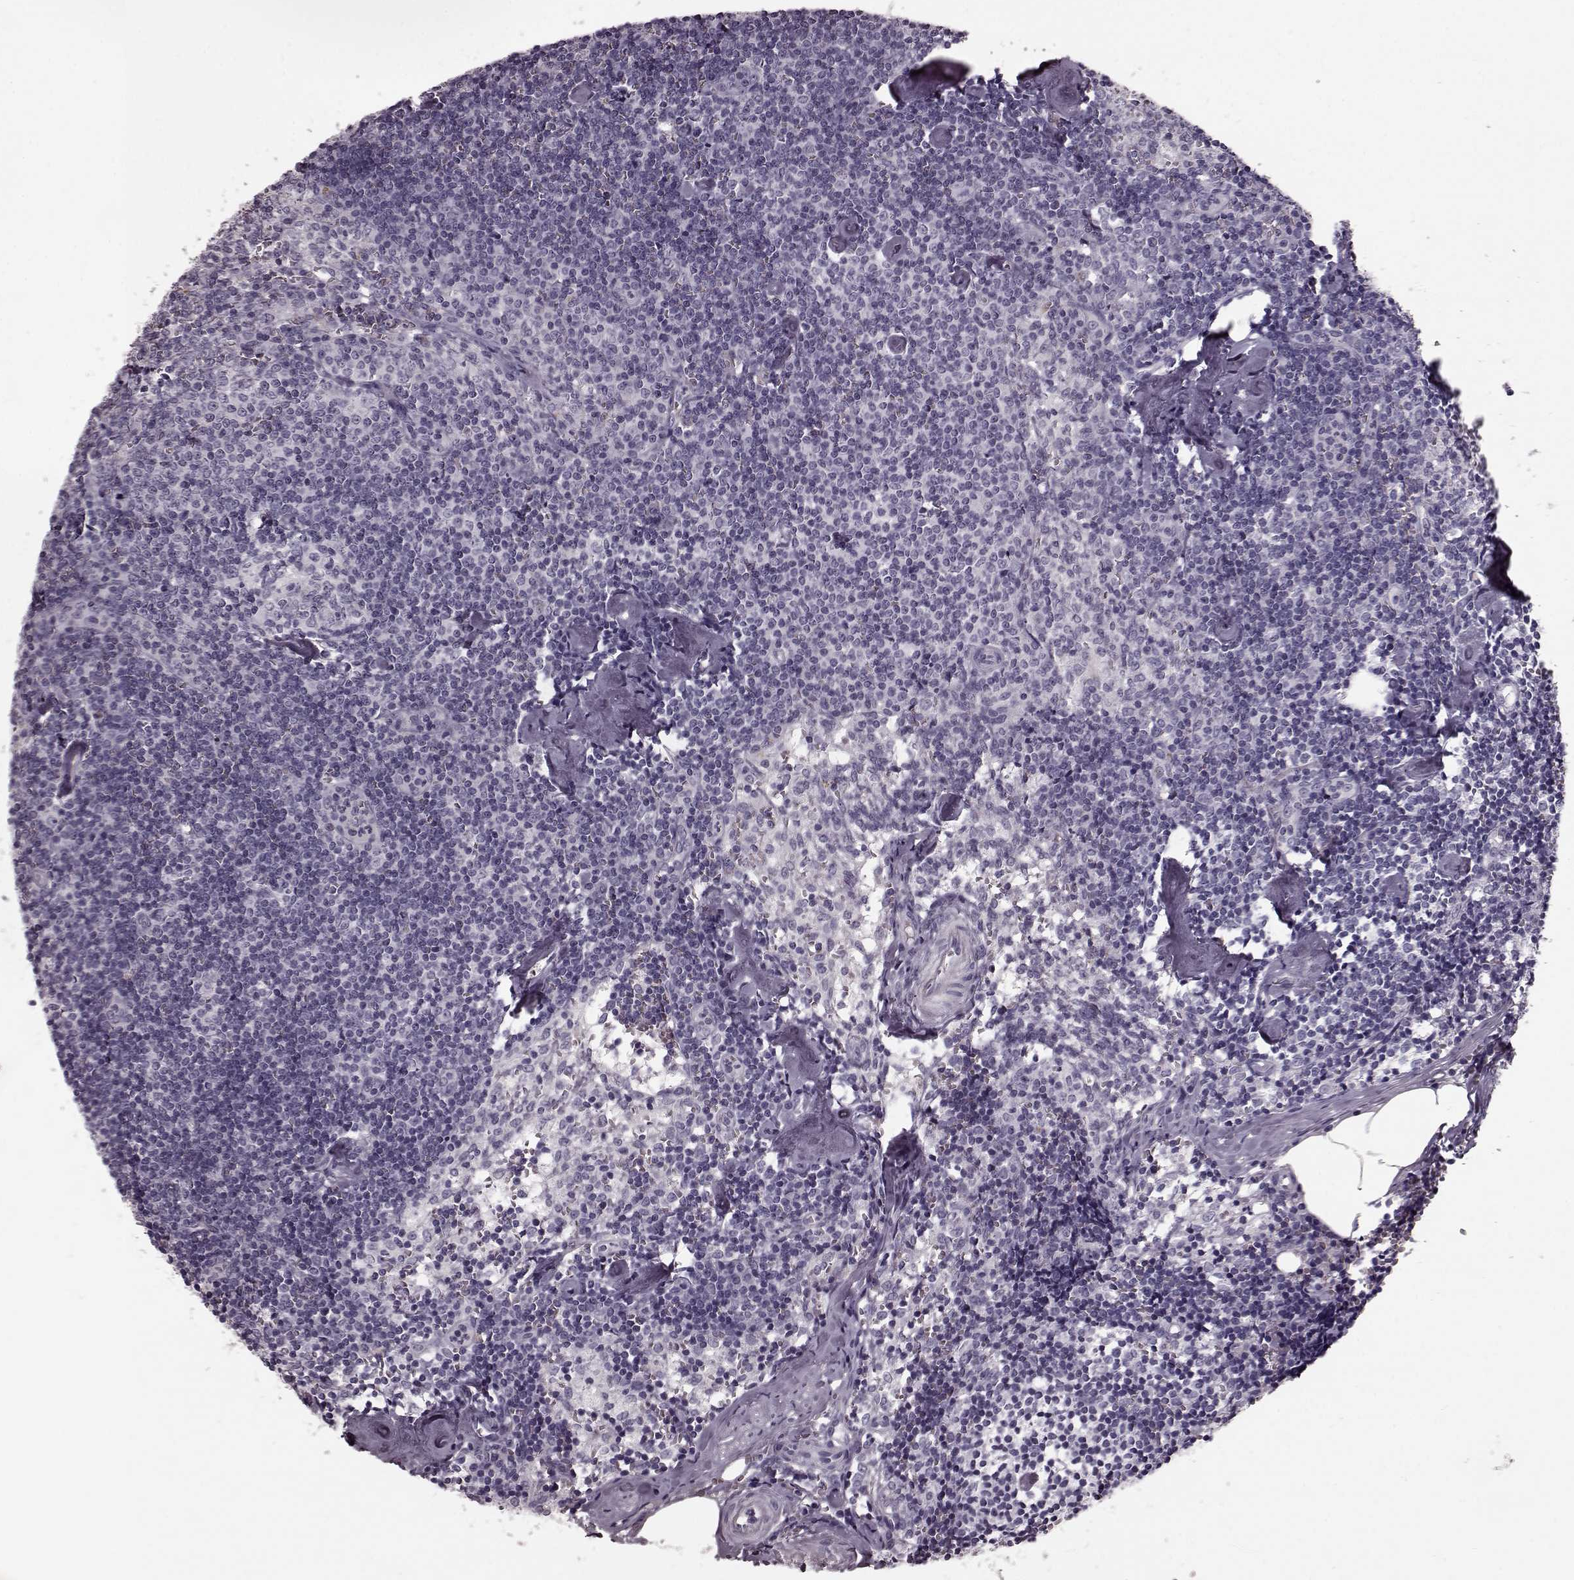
{"staining": {"intensity": "negative", "quantity": "none", "location": "none"}, "tissue": "lymph node", "cell_type": "Germinal center cells", "image_type": "normal", "snomed": [{"axis": "morphology", "description": "Normal tissue, NOS"}, {"axis": "topography", "description": "Lymph node"}], "caption": "Germinal center cells show no significant protein expression in unremarkable lymph node.", "gene": "CST7", "patient": {"sex": "female", "age": 50}}